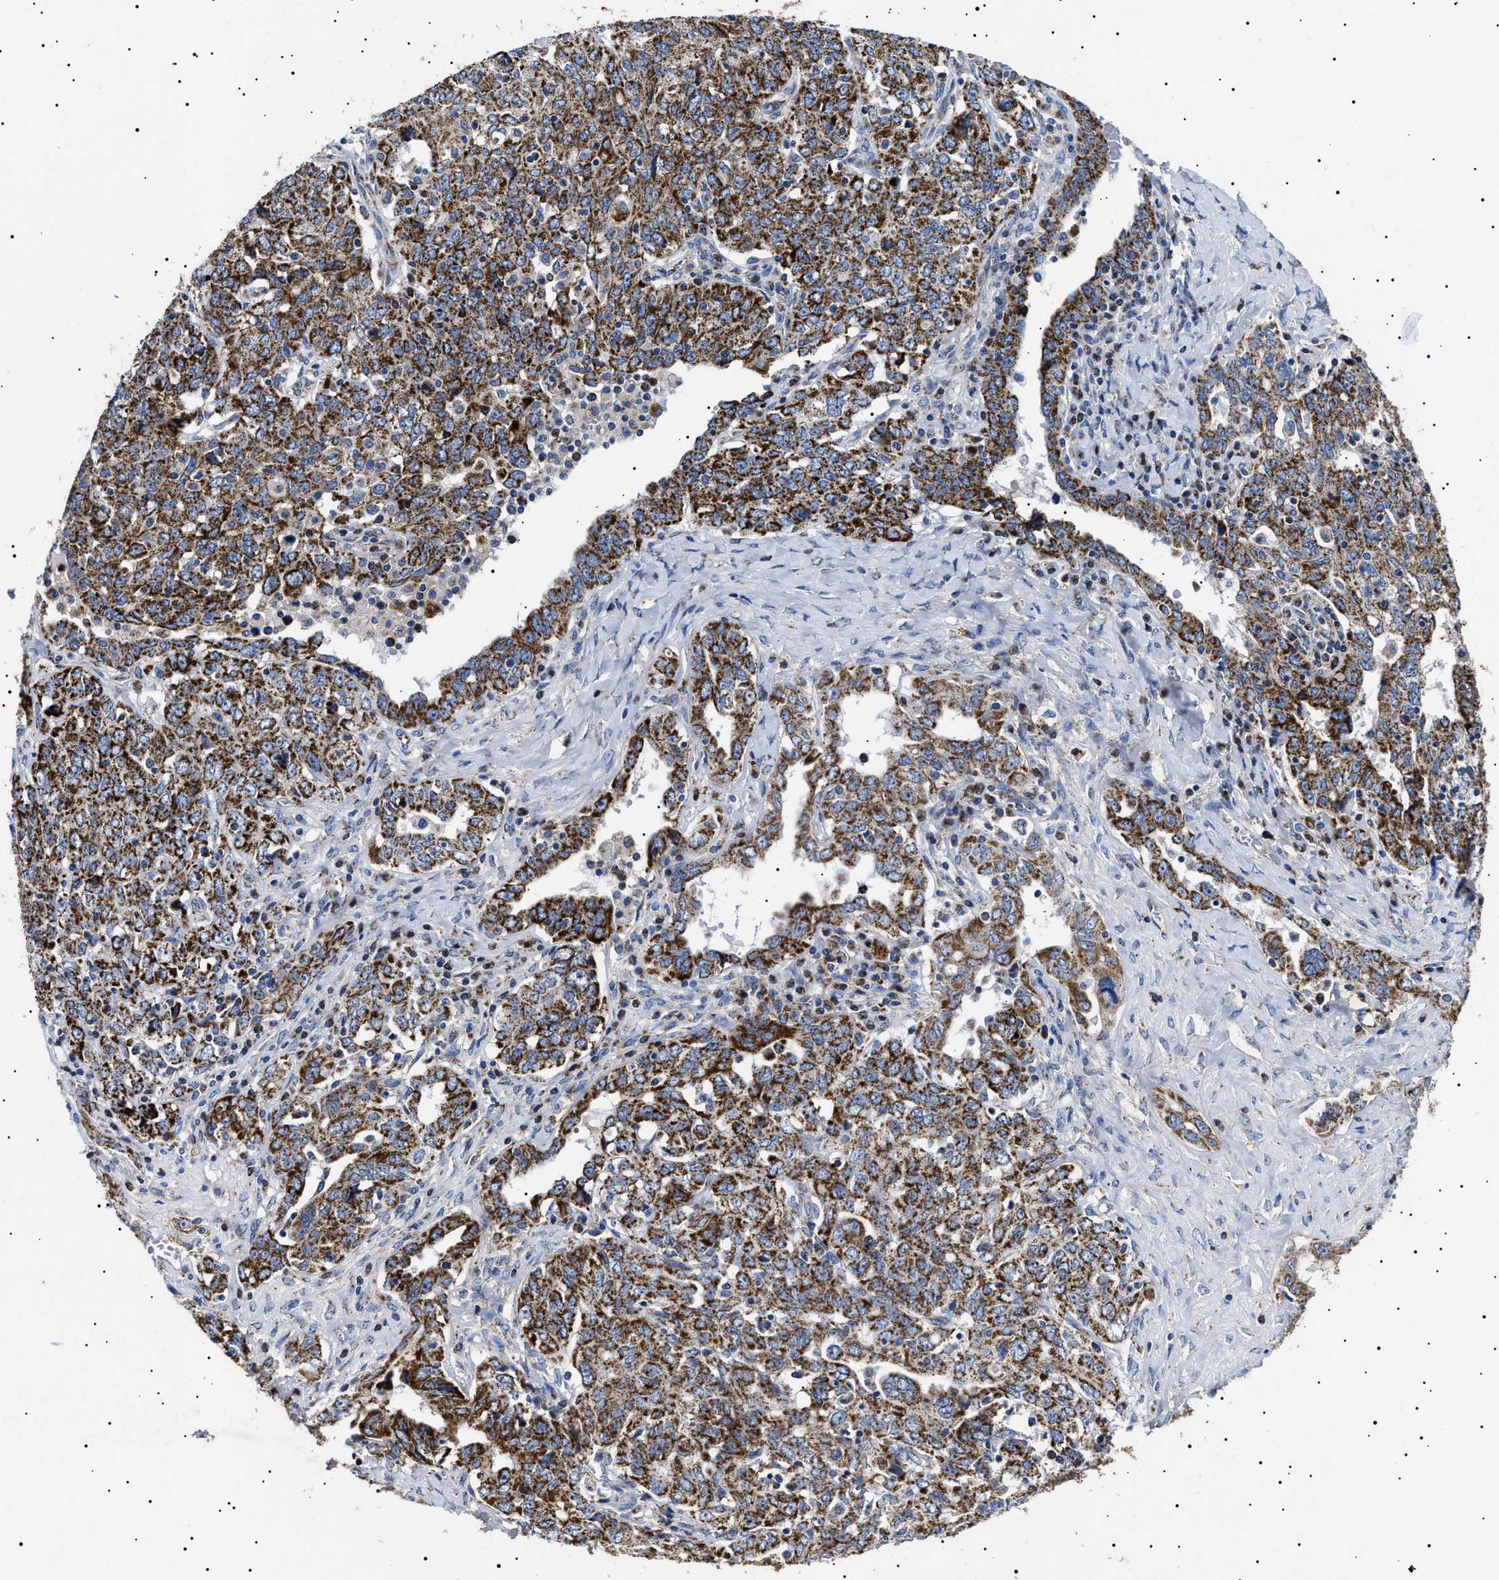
{"staining": {"intensity": "strong", "quantity": ">75%", "location": "cytoplasmic/membranous"}, "tissue": "ovarian cancer", "cell_type": "Tumor cells", "image_type": "cancer", "snomed": [{"axis": "morphology", "description": "Carcinoma, endometroid"}, {"axis": "topography", "description": "Ovary"}], "caption": "A micrograph showing strong cytoplasmic/membranous expression in approximately >75% of tumor cells in ovarian cancer, as visualized by brown immunohistochemical staining.", "gene": "CHRDL2", "patient": {"sex": "female", "age": 62}}